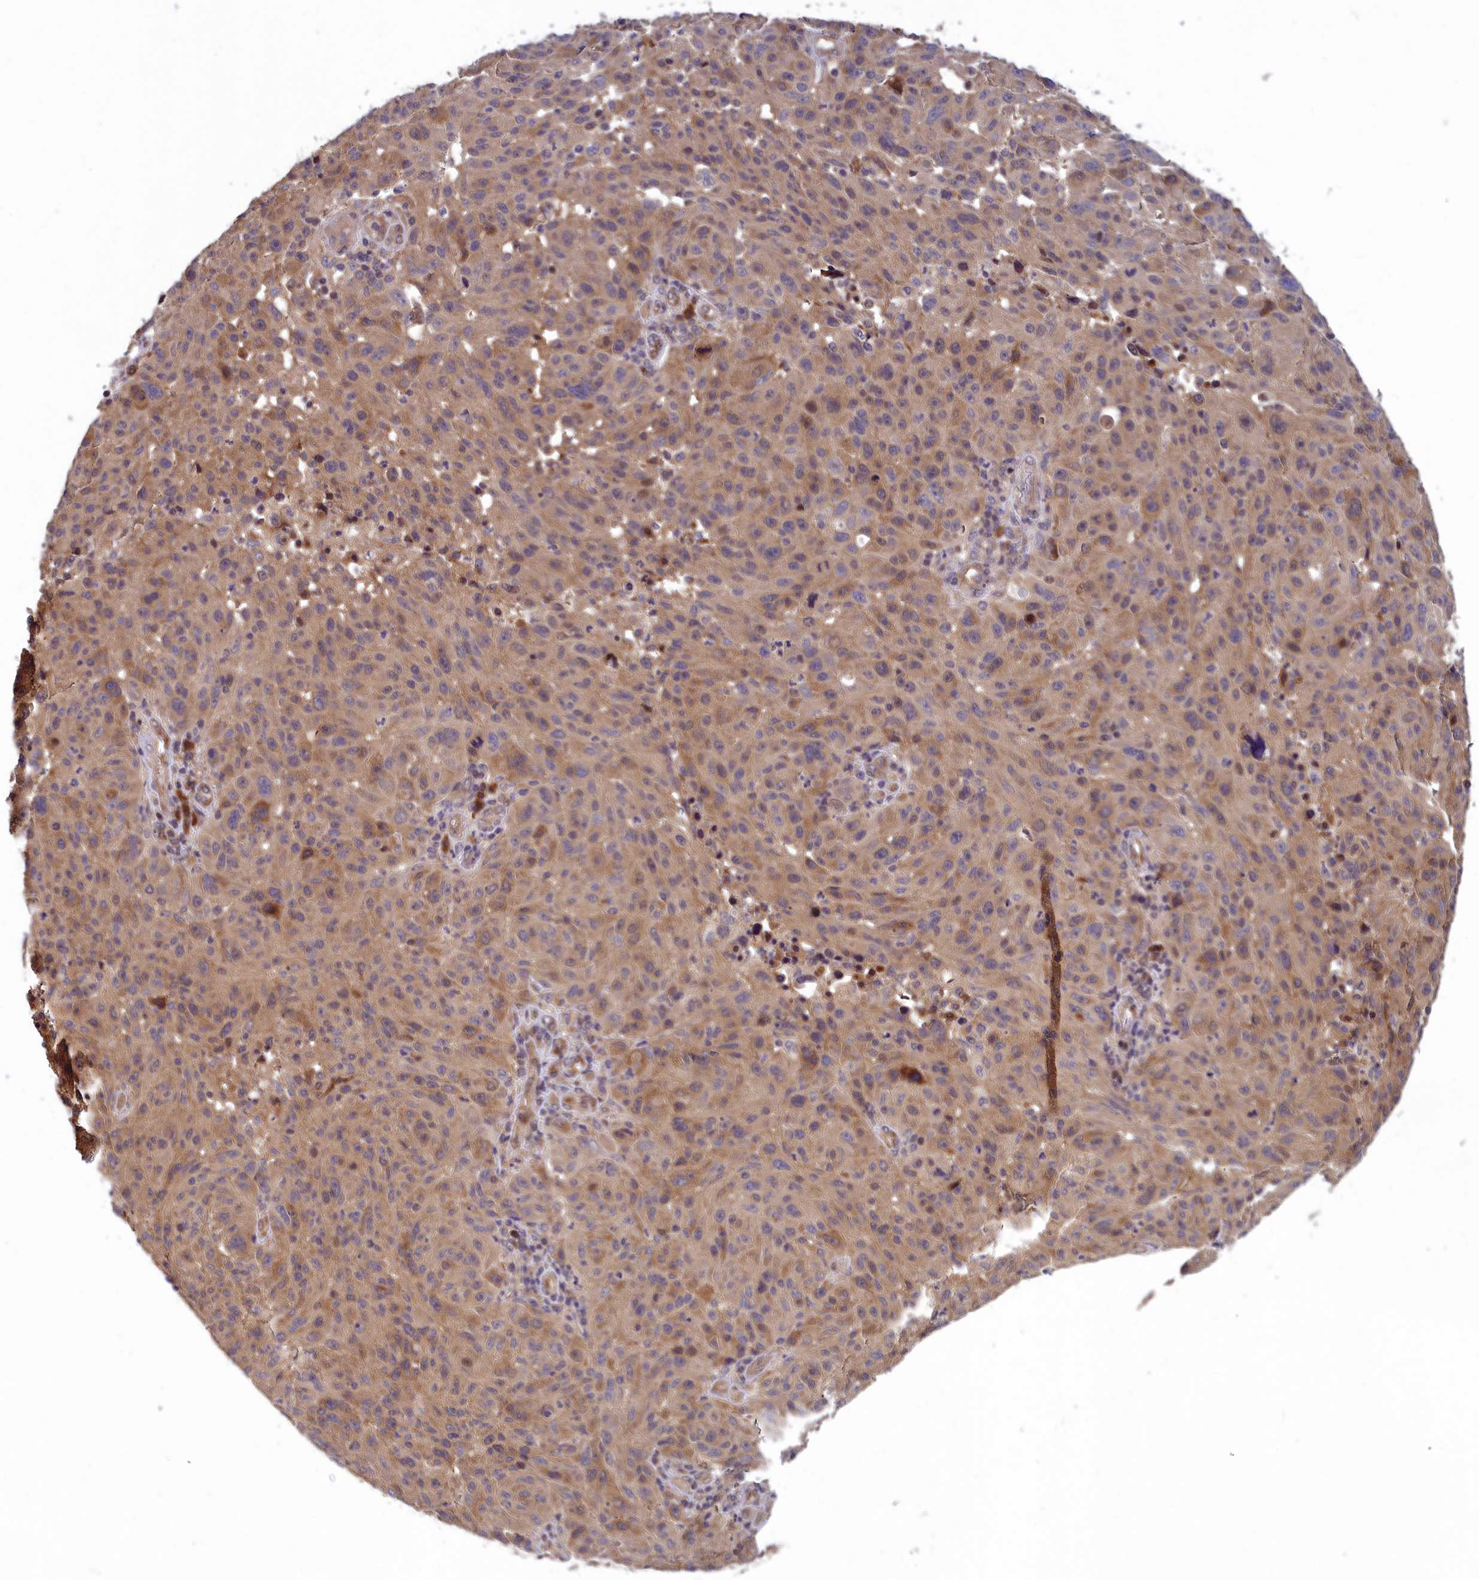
{"staining": {"intensity": "moderate", "quantity": "<25%", "location": "cytoplasmic/membranous"}, "tissue": "melanoma", "cell_type": "Tumor cells", "image_type": "cancer", "snomed": [{"axis": "morphology", "description": "Malignant melanoma, NOS"}, {"axis": "topography", "description": "Skin"}], "caption": "Tumor cells reveal low levels of moderate cytoplasmic/membranous staining in approximately <25% of cells in malignant melanoma. (IHC, brightfield microscopy, high magnification).", "gene": "CCDC15", "patient": {"sex": "male", "age": 53}}